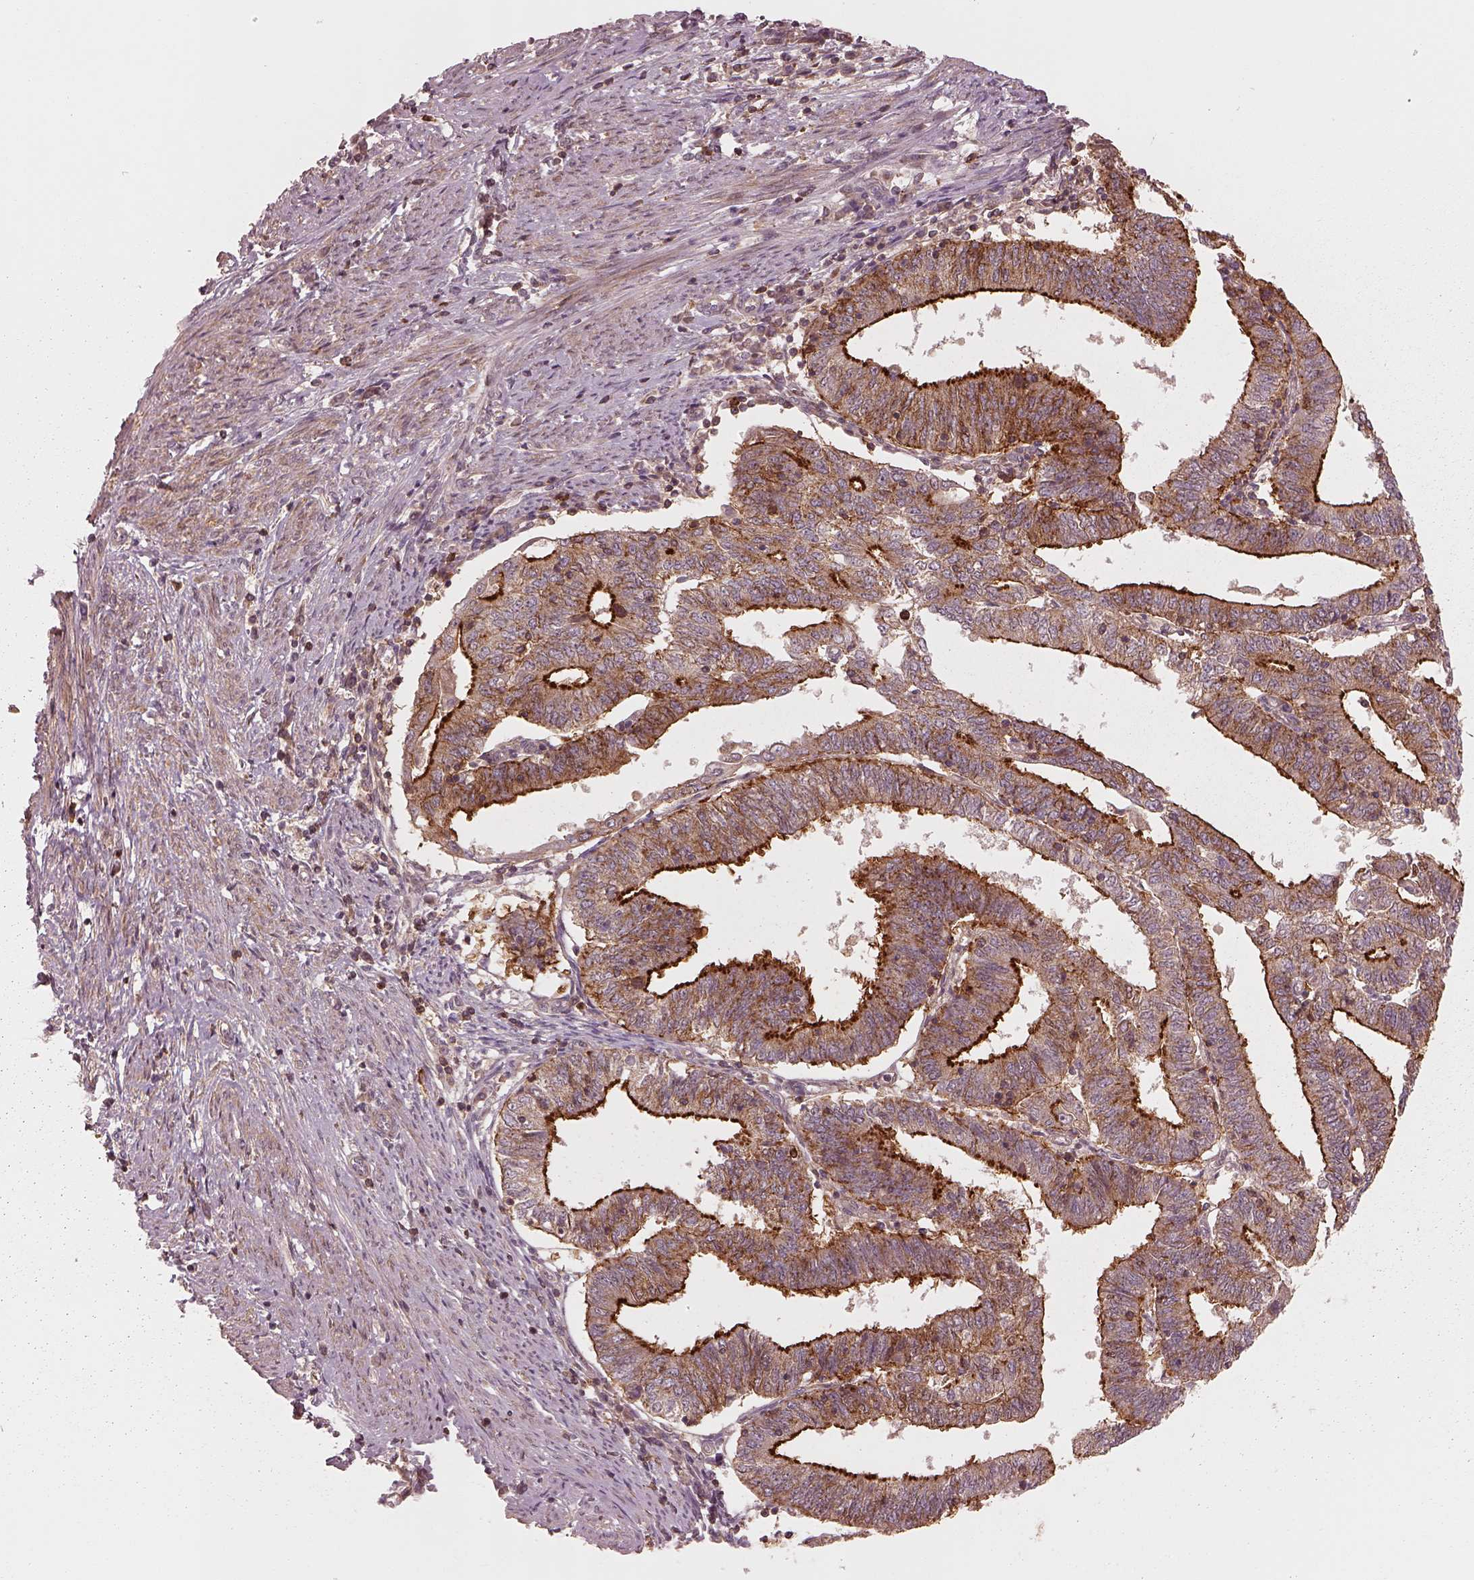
{"staining": {"intensity": "strong", "quantity": "<25%", "location": "cytoplasmic/membranous"}, "tissue": "endometrial cancer", "cell_type": "Tumor cells", "image_type": "cancer", "snomed": [{"axis": "morphology", "description": "Adenocarcinoma, NOS"}, {"axis": "topography", "description": "Endometrium"}], "caption": "Endometrial cancer stained with a protein marker reveals strong staining in tumor cells.", "gene": "FAM107B", "patient": {"sex": "female", "age": 82}}